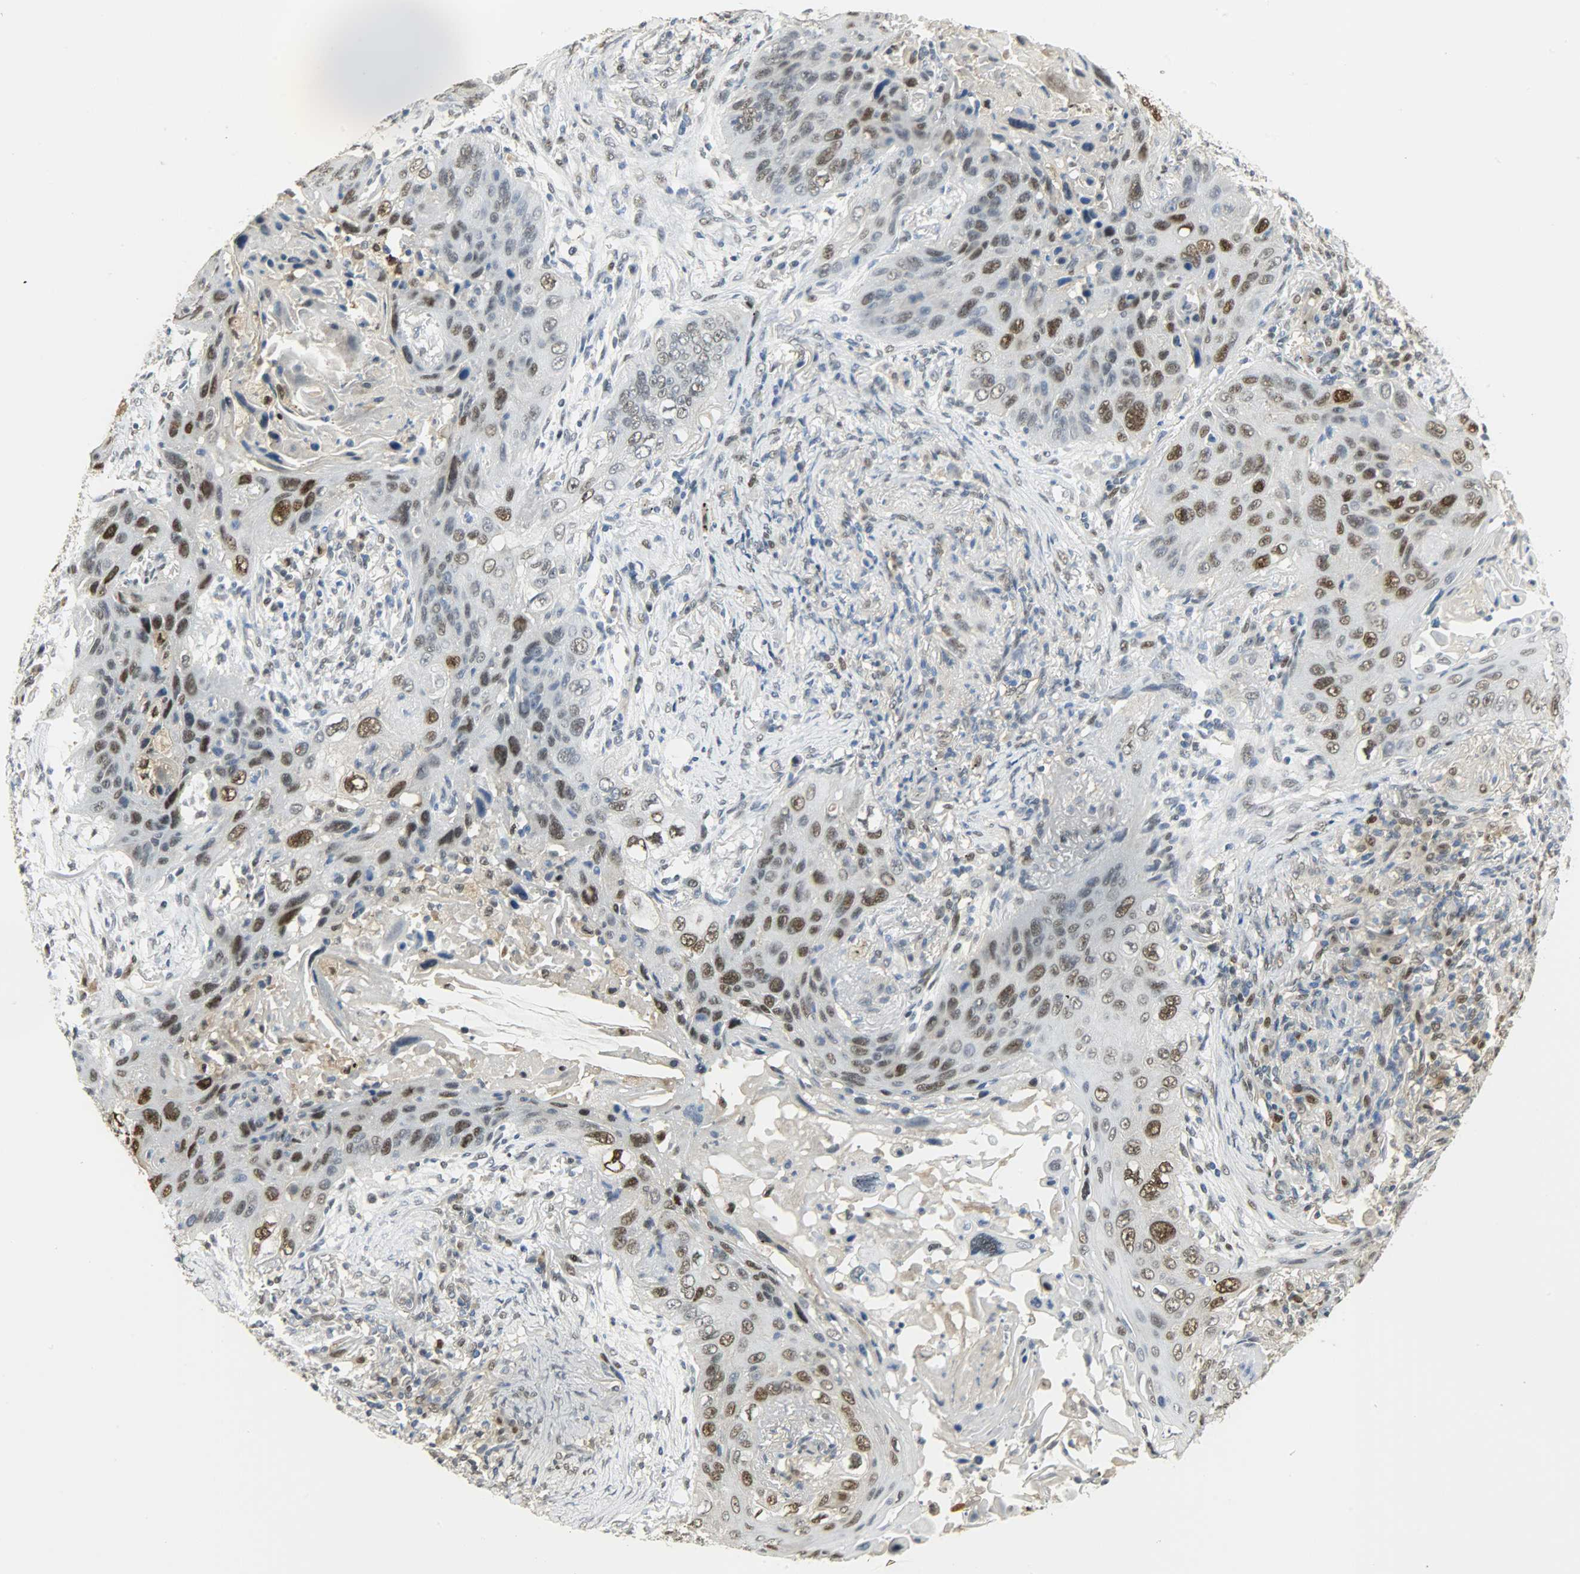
{"staining": {"intensity": "moderate", "quantity": "25%-75%", "location": "nuclear"}, "tissue": "lung cancer", "cell_type": "Tumor cells", "image_type": "cancer", "snomed": [{"axis": "morphology", "description": "Squamous cell carcinoma, NOS"}, {"axis": "topography", "description": "Lung"}], "caption": "A micrograph of lung squamous cell carcinoma stained for a protein shows moderate nuclear brown staining in tumor cells. Nuclei are stained in blue.", "gene": "NPEPL1", "patient": {"sex": "female", "age": 67}}